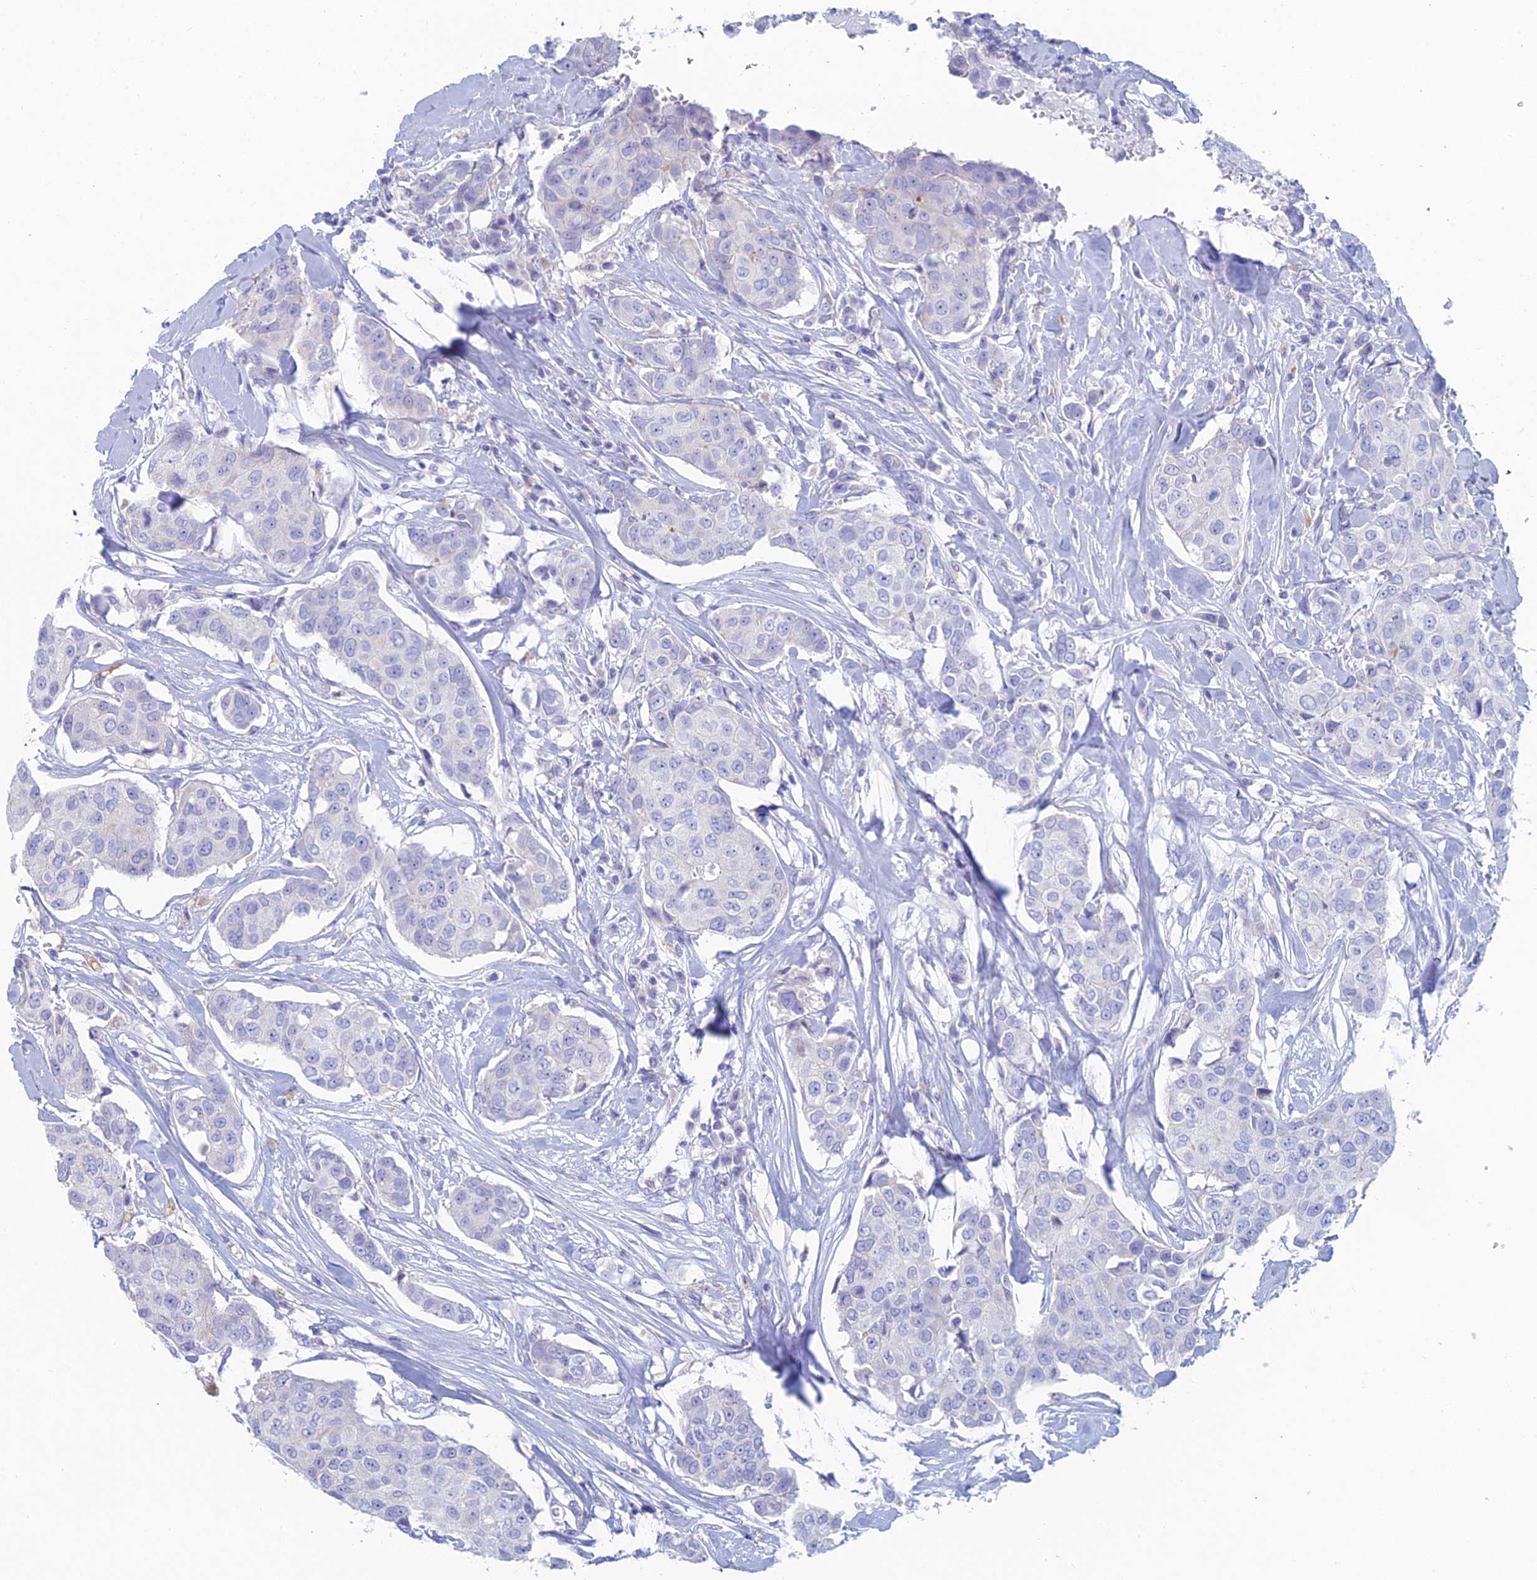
{"staining": {"intensity": "negative", "quantity": "none", "location": "none"}, "tissue": "breast cancer", "cell_type": "Tumor cells", "image_type": "cancer", "snomed": [{"axis": "morphology", "description": "Duct carcinoma"}, {"axis": "topography", "description": "Breast"}], "caption": "A micrograph of human intraductal carcinoma (breast) is negative for staining in tumor cells.", "gene": "FERD3L", "patient": {"sex": "female", "age": 80}}